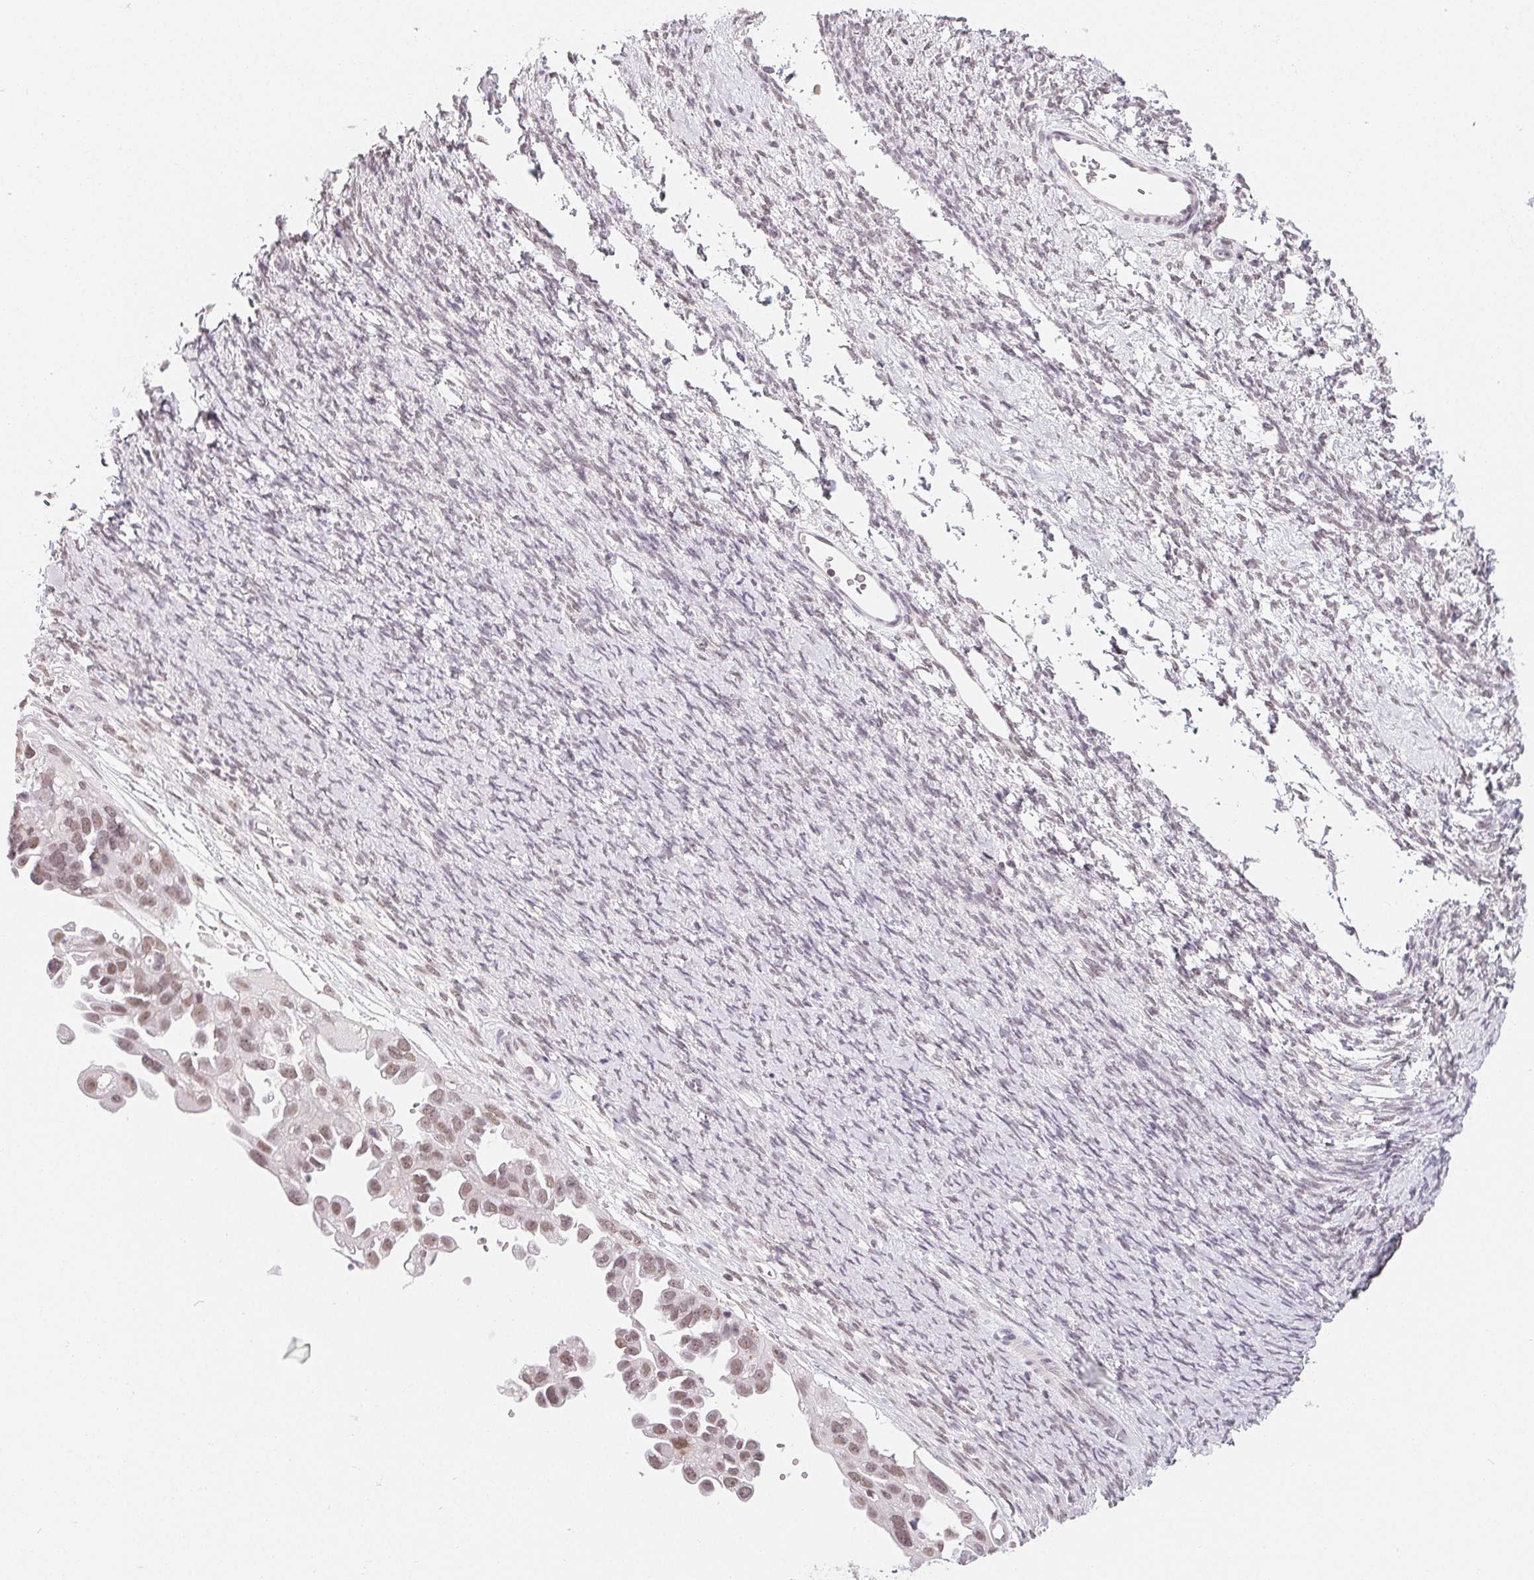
{"staining": {"intensity": "weak", "quantity": ">75%", "location": "nuclear"}, "tissue": "ovarian cancer", "cell_type": "Tumor cells", "image_type": "cancer", "snomed": [{"axis": "morphology", "description": "Cystadenocarcinoma, serous, NOS"}, {"axis": "topography", "description": "Ovary"}], "caption": "A low amount of weak nuclear expression is seen in about >75% of tumor cells in ovarian cancer (serous cystadenocarcinoma) tissue. The protein of interest is stained brown, and the nuclei are stained in blue (DAB IHC with brightfield microscopy, high magnification).", "gene": "NXF3", "patient": {"sex": "female", "age": 53}}